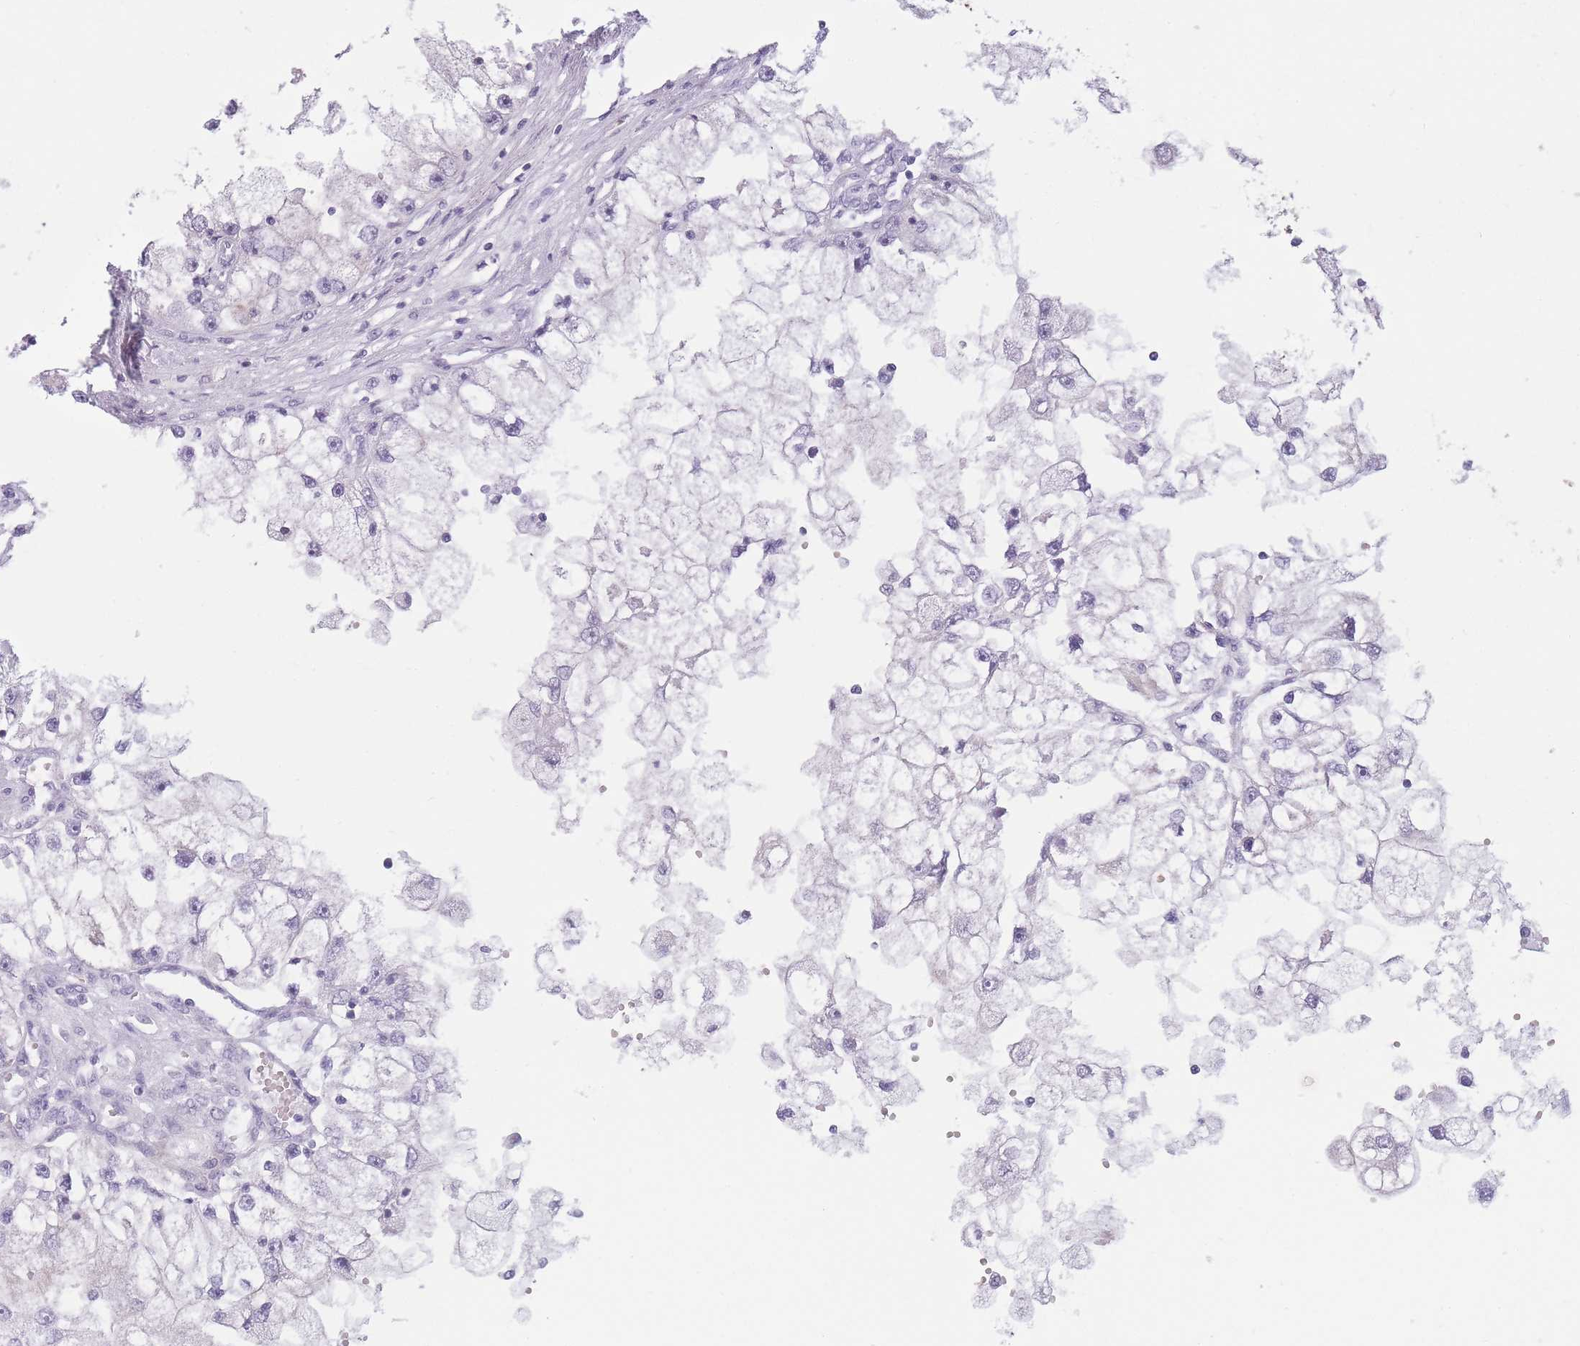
{"staining": {"intensity": "negative", "quantity": "none", "location": "none"}, "tissue": "renal cancer", "cell_type": "Tumor cells", "image_type": "cancer", "snomed": [{"axis": "morphology", "description": "Adenocarcinoma, NOS"}, {"axis": "topography", "description": "Kidney"}], "caption": "Immunohistochemistry (IHC) histopathology image of renal adenocarcinoma stained for a protein (brown), which demonstrates no positivity in tumor cells.", "gene": "GGT1", "patient": {"sex": "male", "age": 63}}